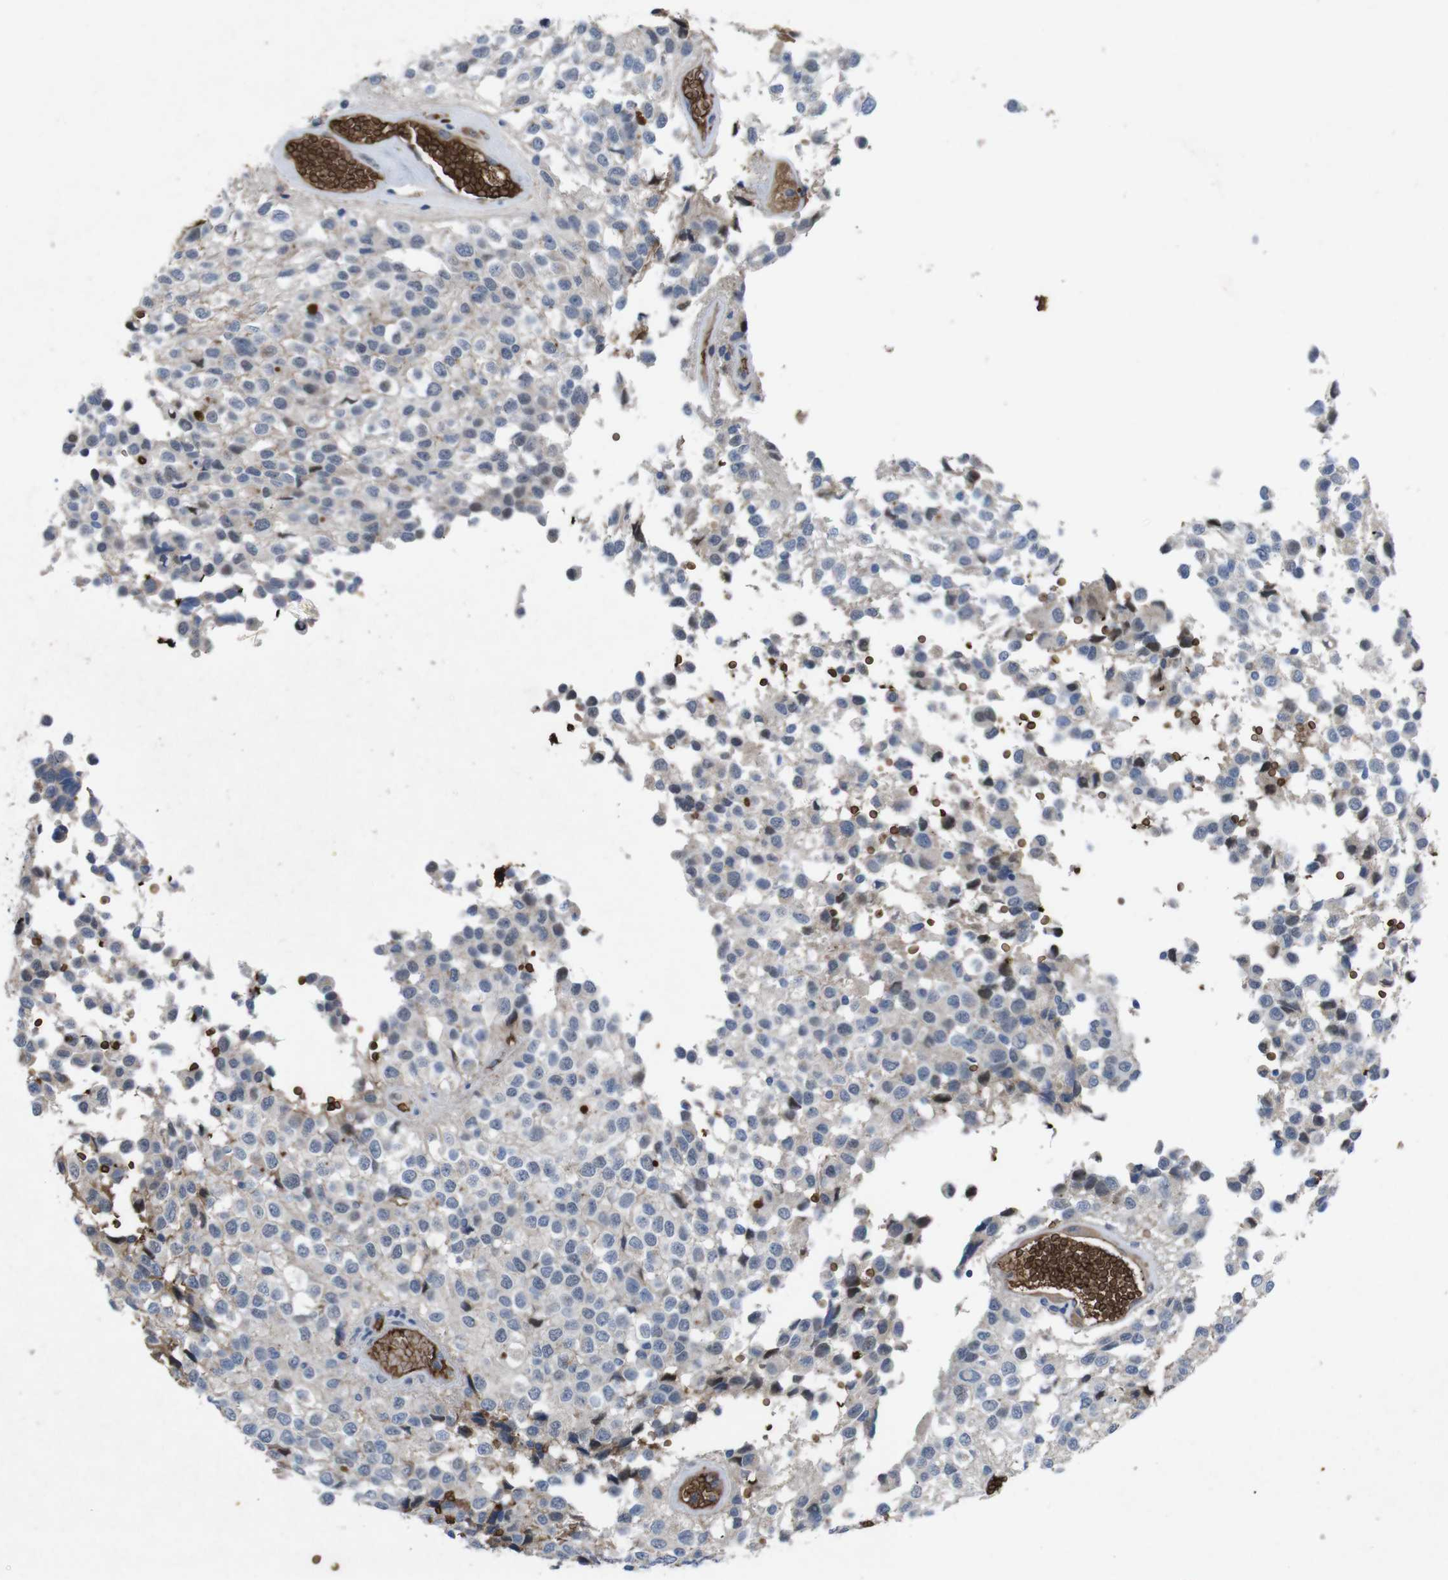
{"staining": {"intensity": "weak", "quantity": "<25%", "location": "cytoplasmic/membranous"}, "tissue": "glioma", "cell_type": "Tumor cells", "image_type": "cancer", "snomed": [{"axis": "morphology", "description": "Glioma, malignant, High grade"}, {"axis": "topography", "description": "Brain"}], "caption": "This histopathology image is of glioma stained with immunohistochemistry to label a protein in brown with the nuclei are counter-stained blue. There is no staining in tumor cells. (Brightfield microscopy of DAB (3,3'-diaminobenzidine) immunohistochemistry at high magnification).", "gene": "SPTB", "patient": {"sex": "male", "age": 32}}